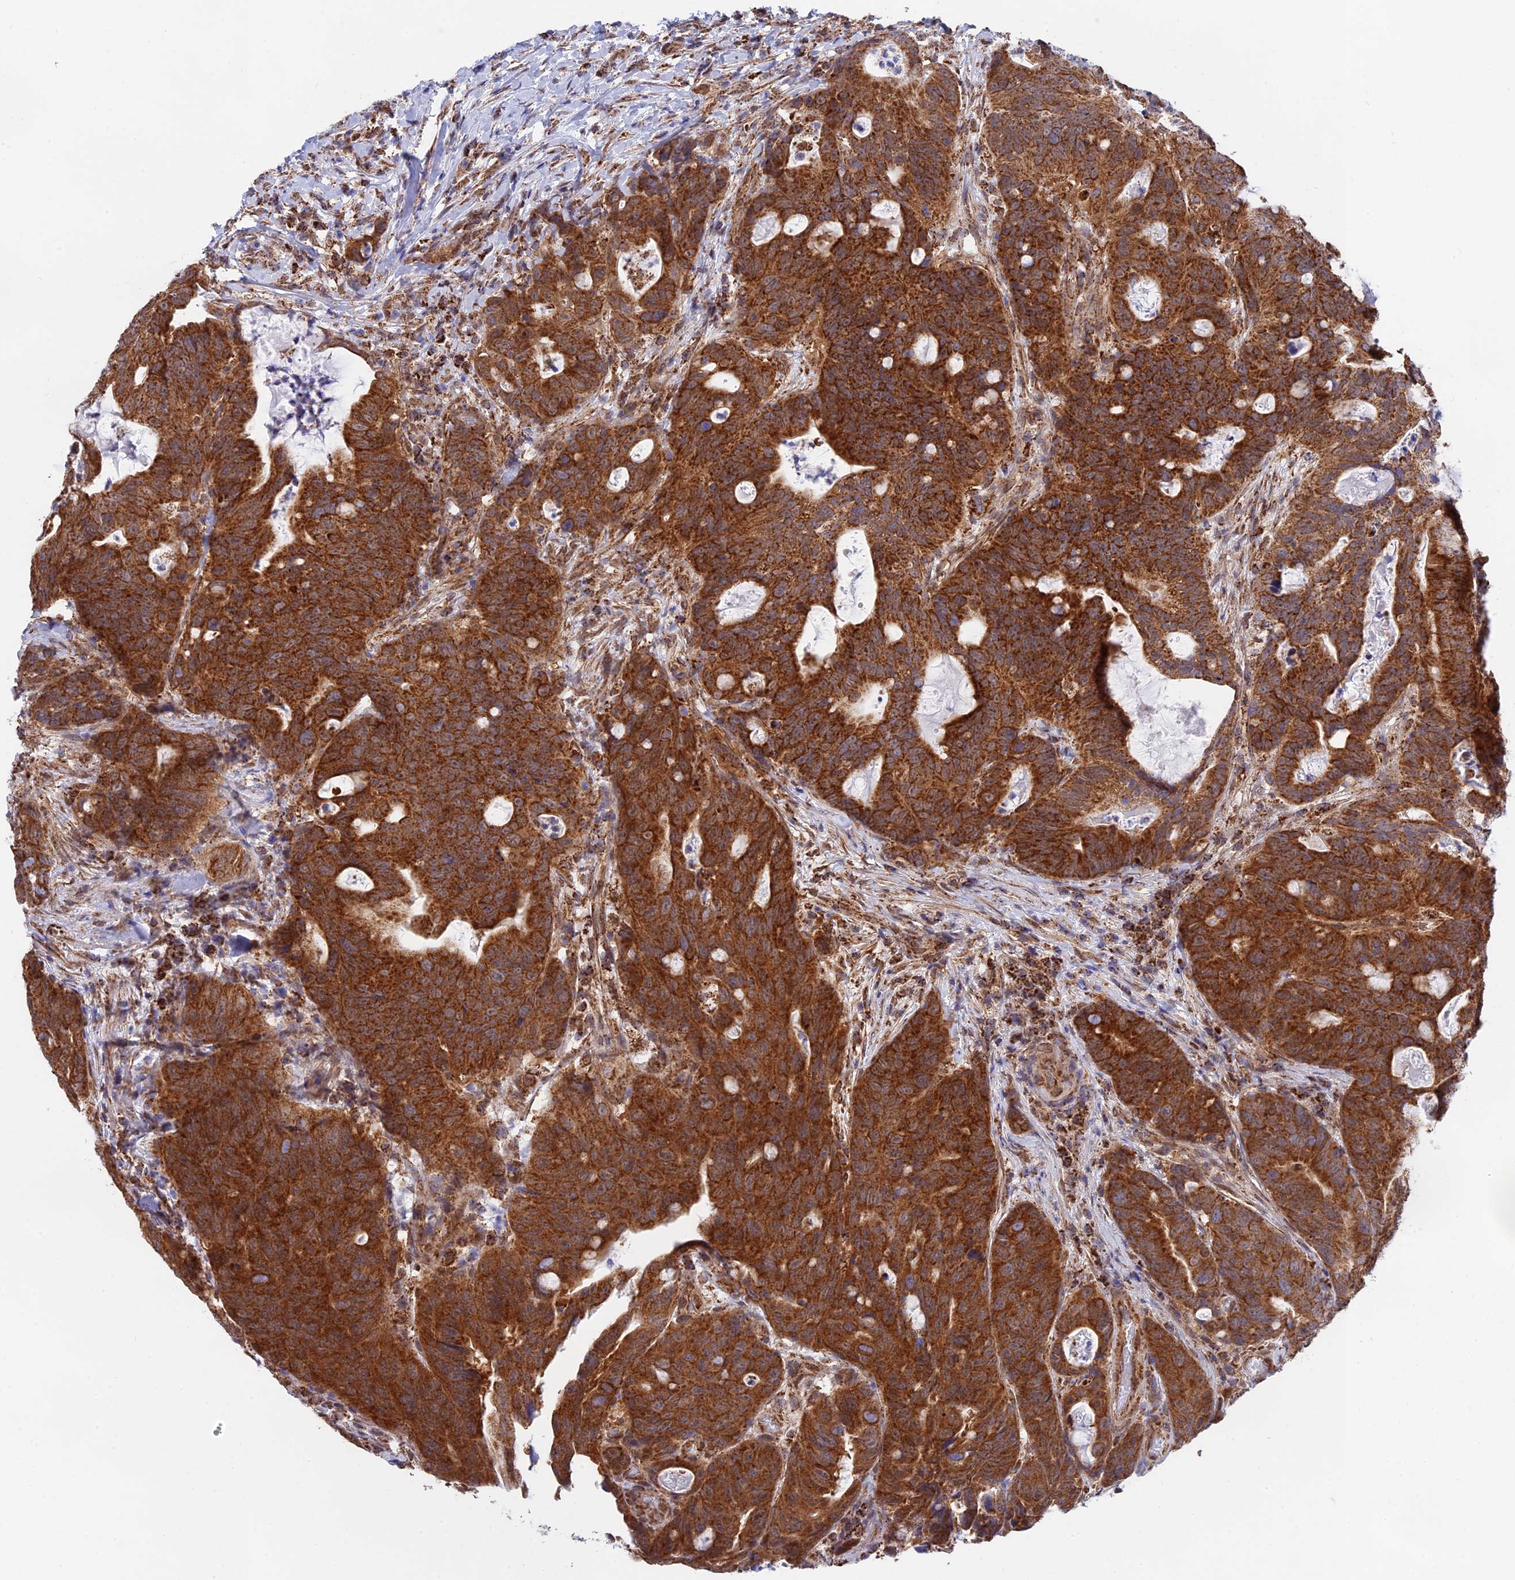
{"staining": {"intensity": "strong", "quantity": ">75%", "location": "cytoplasmic/membranous"}, "tissue": "colorectal cancer", "cell_type": "Tumor cells", "image_type": "cancer", "snomed": [{"axis": "morphology", "description": "Adenocarcinoma, NOS"}, {"axis": "topography", "description": "Colon"}], "caption": "The photomicrograph exhibits immunohistochemical staining of colorectal adenocarcinoma. There is strong cytoplasmic/membranous positivity is identified in approximately >75% of tumor cells.", "gene": "CDC16", "patient": {"sex": "female", "age": 82}}